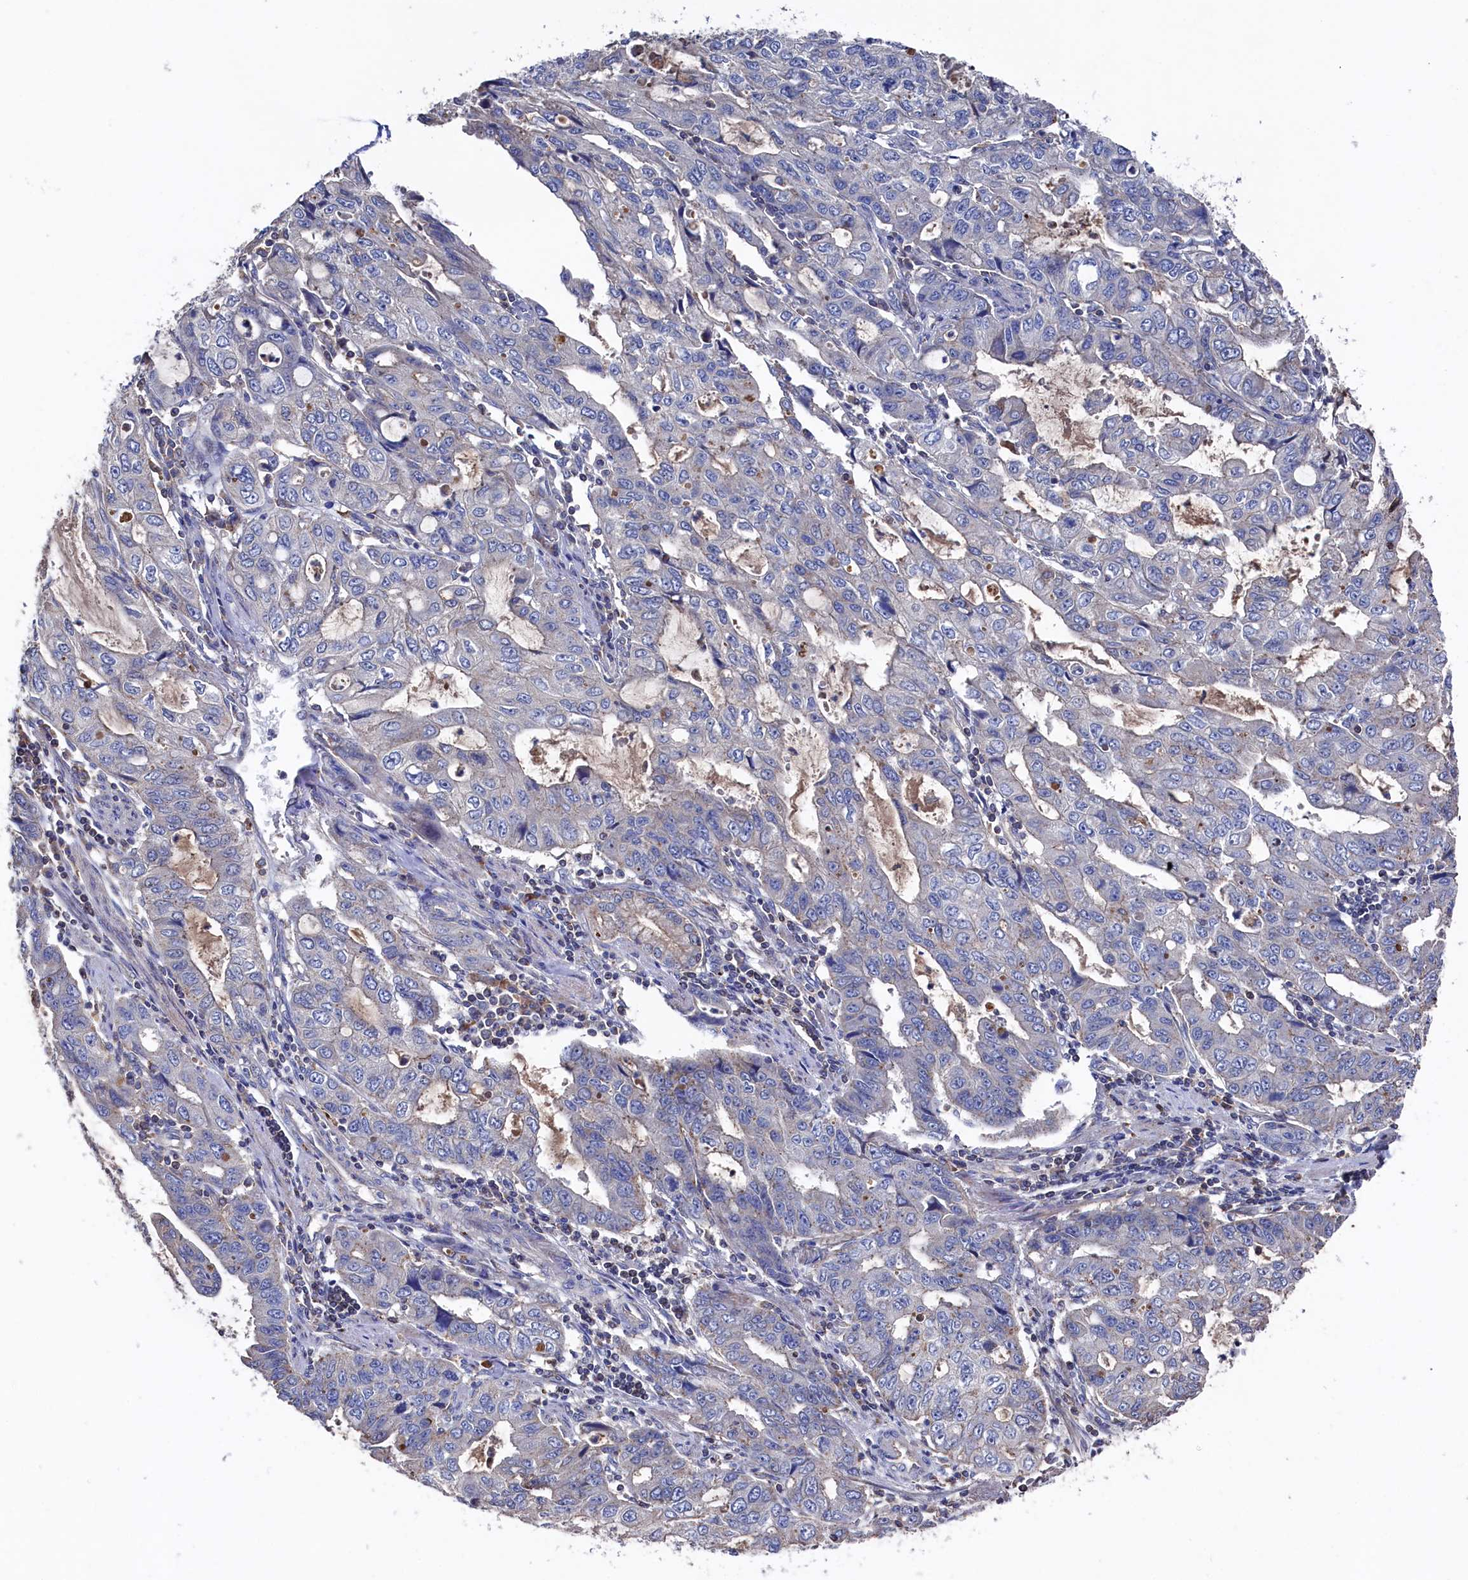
{"staining": {"intensity": "negative", "quantity": "none", "location": "none"}, "tissue": "stomach cancer", "cell_type": "Tumor cells", "image_type": "cancer", "snomed": [{"axis": "morphology", "description": "Adenocarcinoma, NOS"}, {"axis": "topography", "description": "Stomach, upper"}], "caption": "This is a histopathology image of IHC staining of stomach cancer (adenocarcinoma), which shows no staining in tumor cells.", "gene": "TK2", "patient": {"sex": "female", "age": 52}}